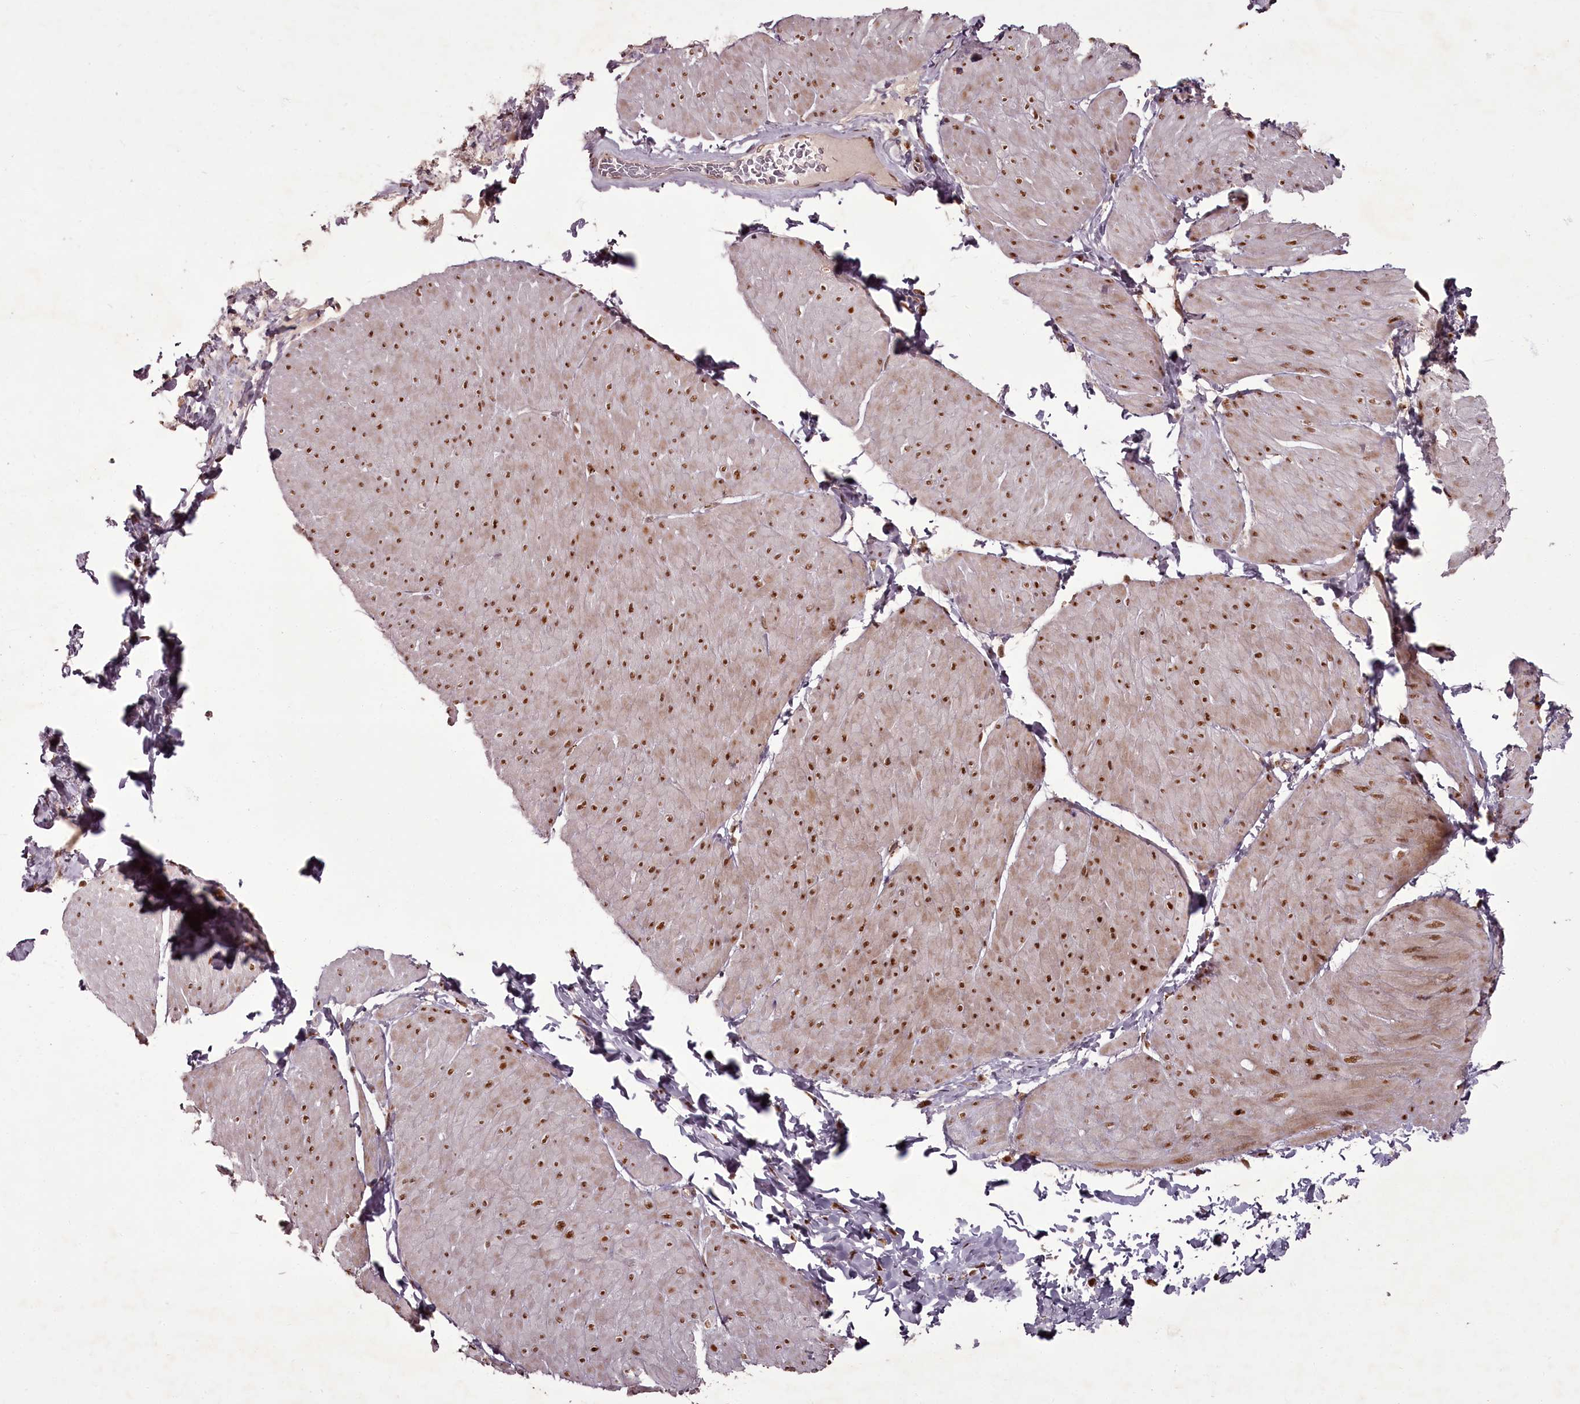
{"staining": {"intensity": "moderate", "quantity": ">75%", "location": "nuclear"}, "tissue": "smooth muscle", "cell_type": "Smooth muscle cells", "image_type": "normal", "snomed": [{"axis": "morphology", "description": "Urothelial carcinoma, High grade"}, {"axis": "topography", "description": "Urinary bladder"}], "caption": "Brown immunohistochemical staining in normal smooth muscle exhibits moderate nuclear expression in approximately >75% of smooth muscle cells. The staining is performed using DAB brown chromogen to label protein expression. The nuclei are counter-stained blue using hematoxylin.", "gene": "CEP83", "patient": {"sex": "male", "age": 46}}